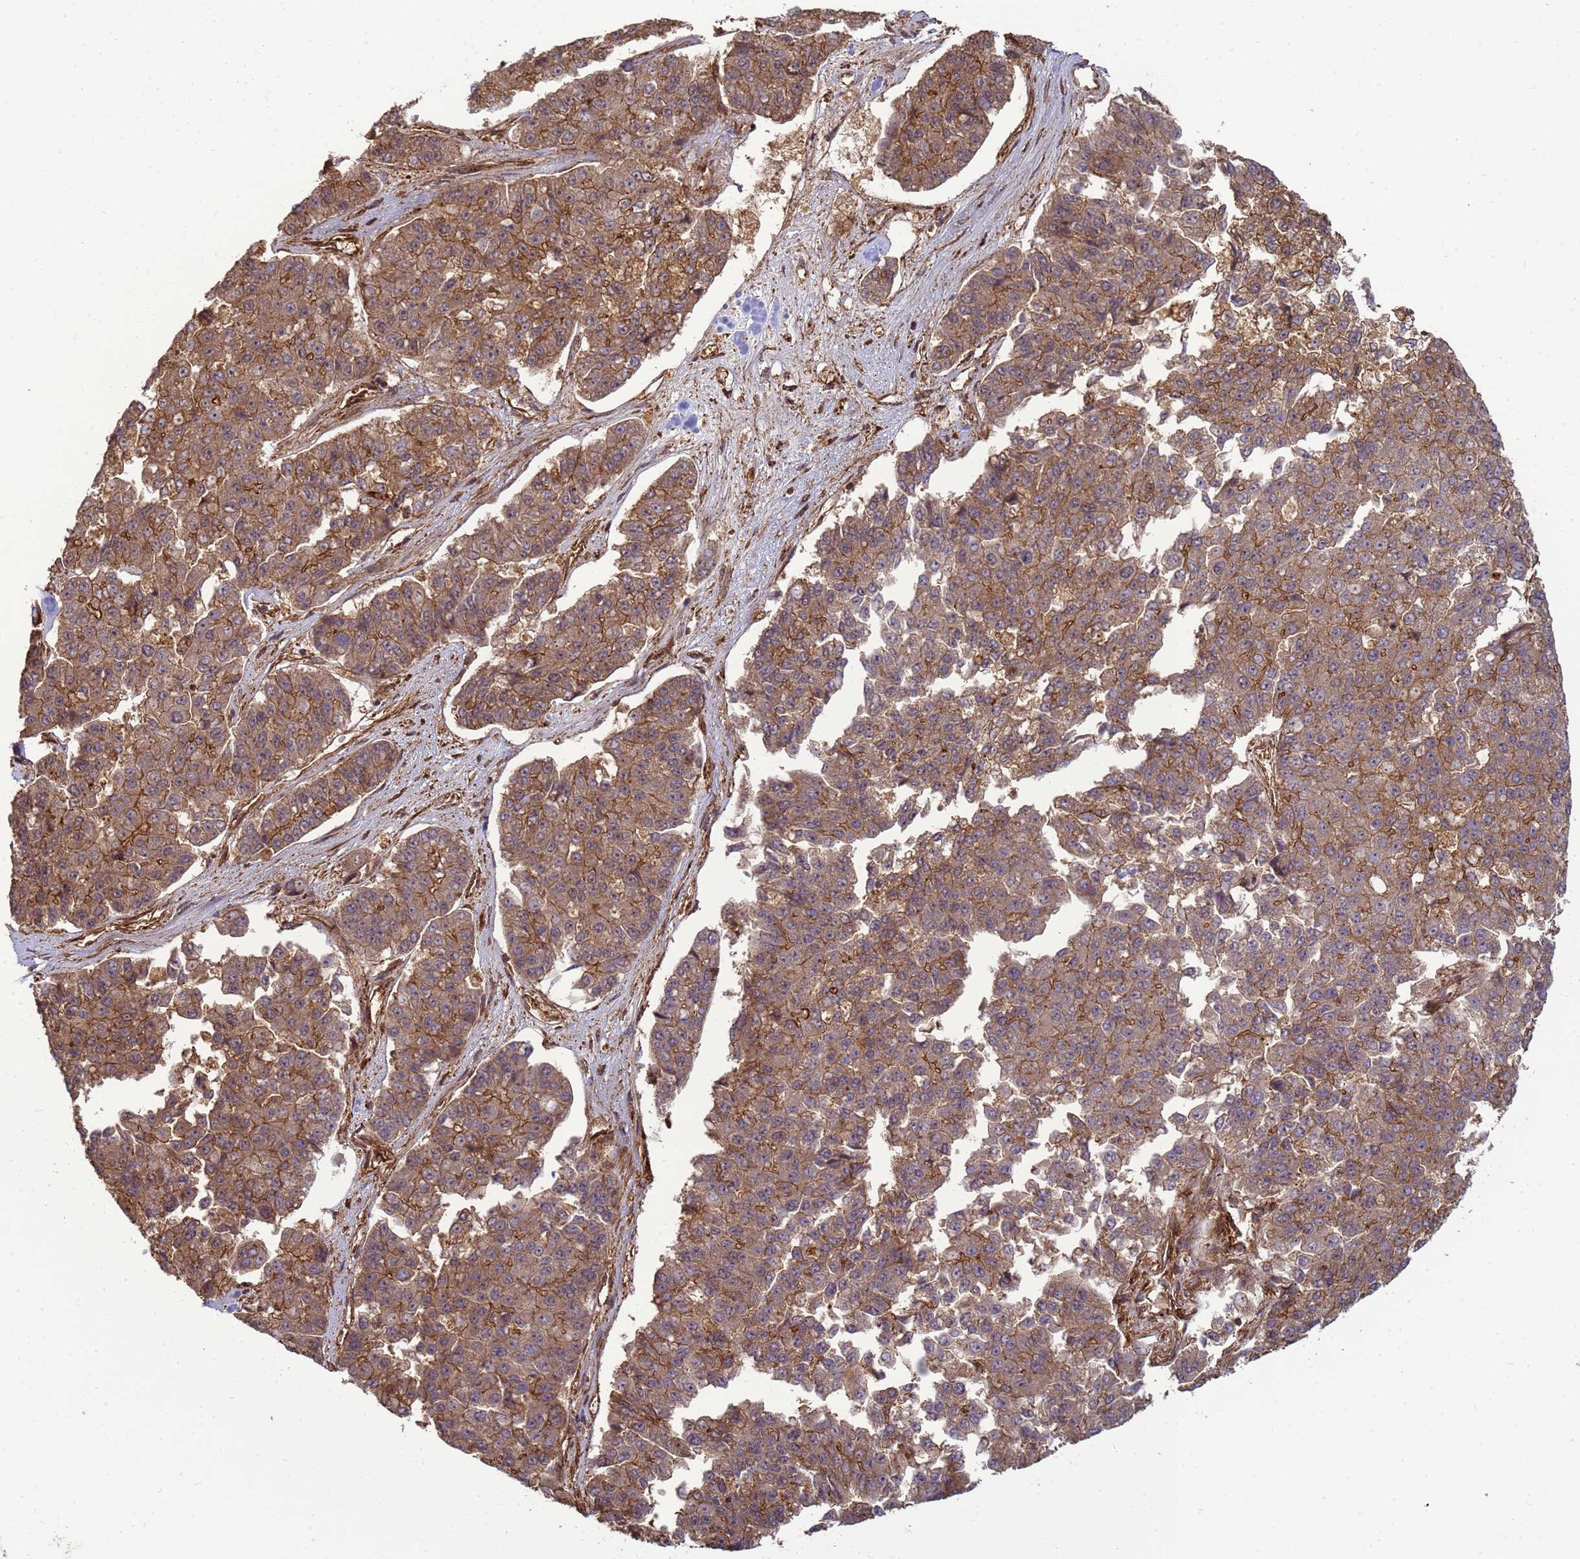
{"staining": {"intensity": "moderate", "quantity": ">75%", "location": "cytoplasmic/membranous"}, "tissue": "pancreatic cancer", "cell_type": "Tumor cells", "image_type": "cancer", "snomed": [{"axis": "morphology", "description": "Adenocarcinoma, NOS"}, {"axis": "topography", "description": "Pancreas"}], "caption": "Immunohistochemical staining of pancreatic cancer shows moderate cytoplasmic/membranous protein expression in about >75% of tumor cells.", "gene": "CNOT1", "patient": {"sex": "male", "age": 50}}